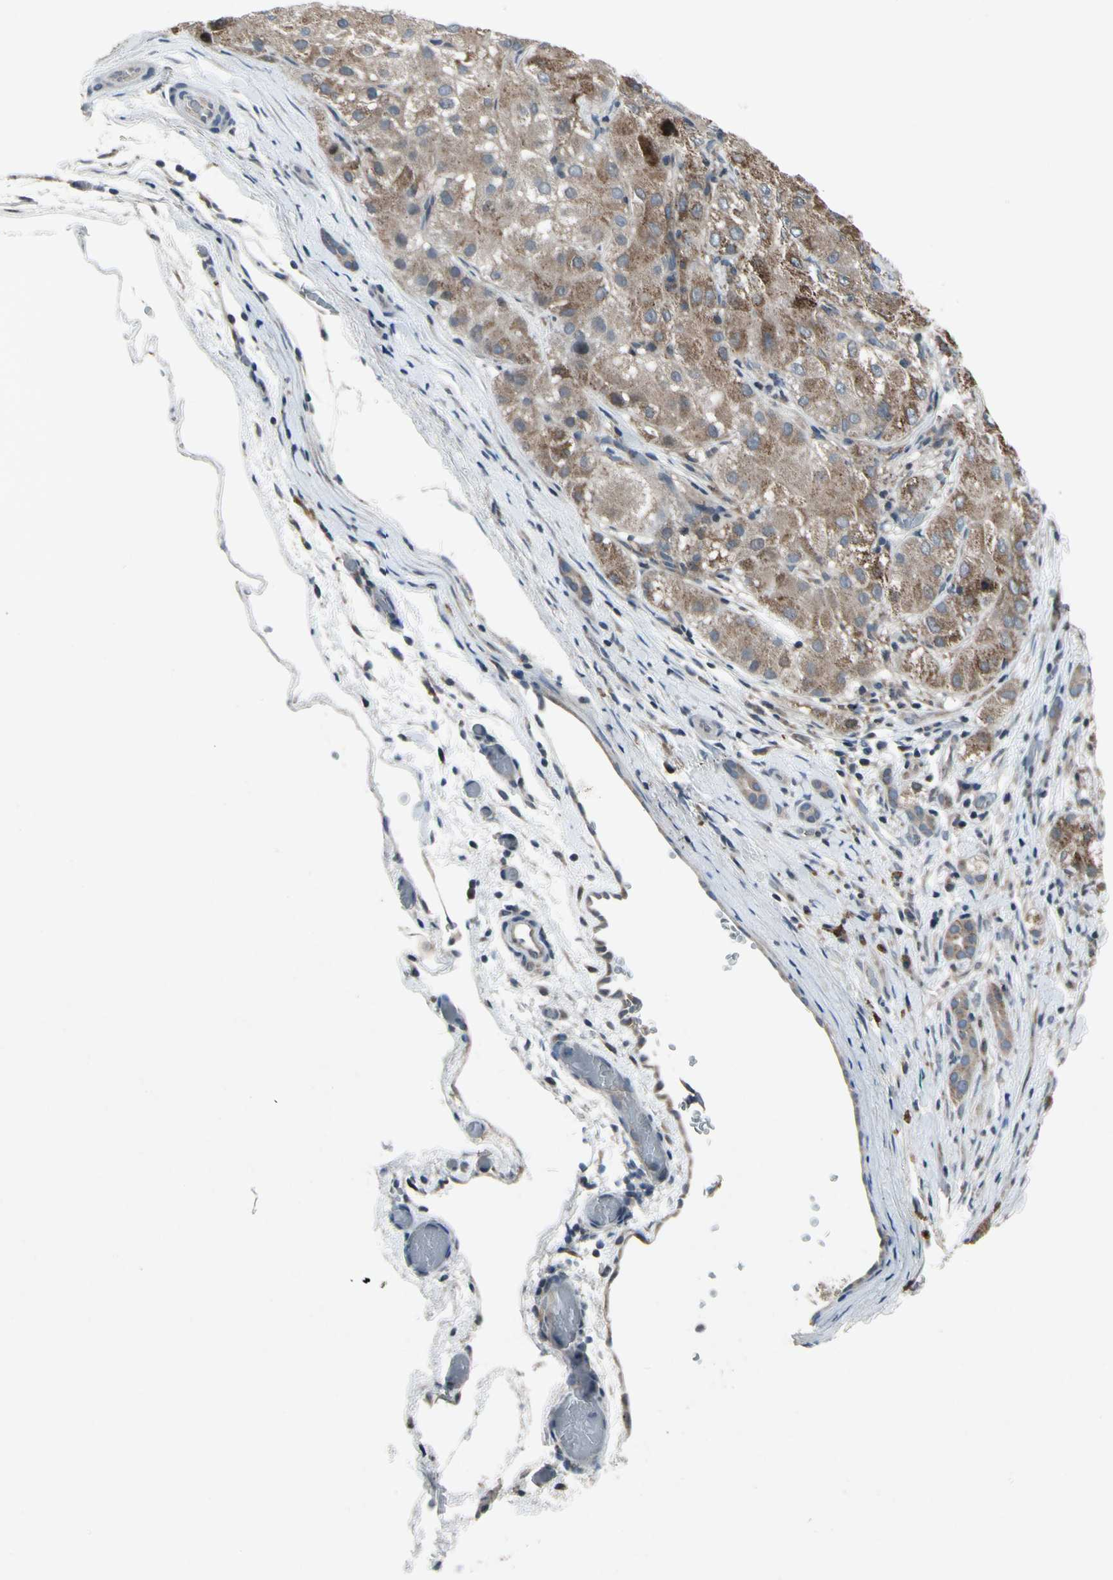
{"staining": {"intensity": "moderate", "quantity": ">75%", "location": "cytoplasmic/membranous"}, "tissue": "liver cancer", "cell_type": "Tumor cells", "image_type": "cancer", "snomed": [{"axis": "morphology", "description": "Carcinoma, Hepatocellular, NOS"}, {"axis": "topography", "description": "Liver"}], "caption": "A brown stain labels moderate cytoplasmic/membranous expression of a protein in liver cancer (hepatocellular carcinoma) tumor cells.", "gene": "NMI", "patient": {"sex": "male", "age": 80}}